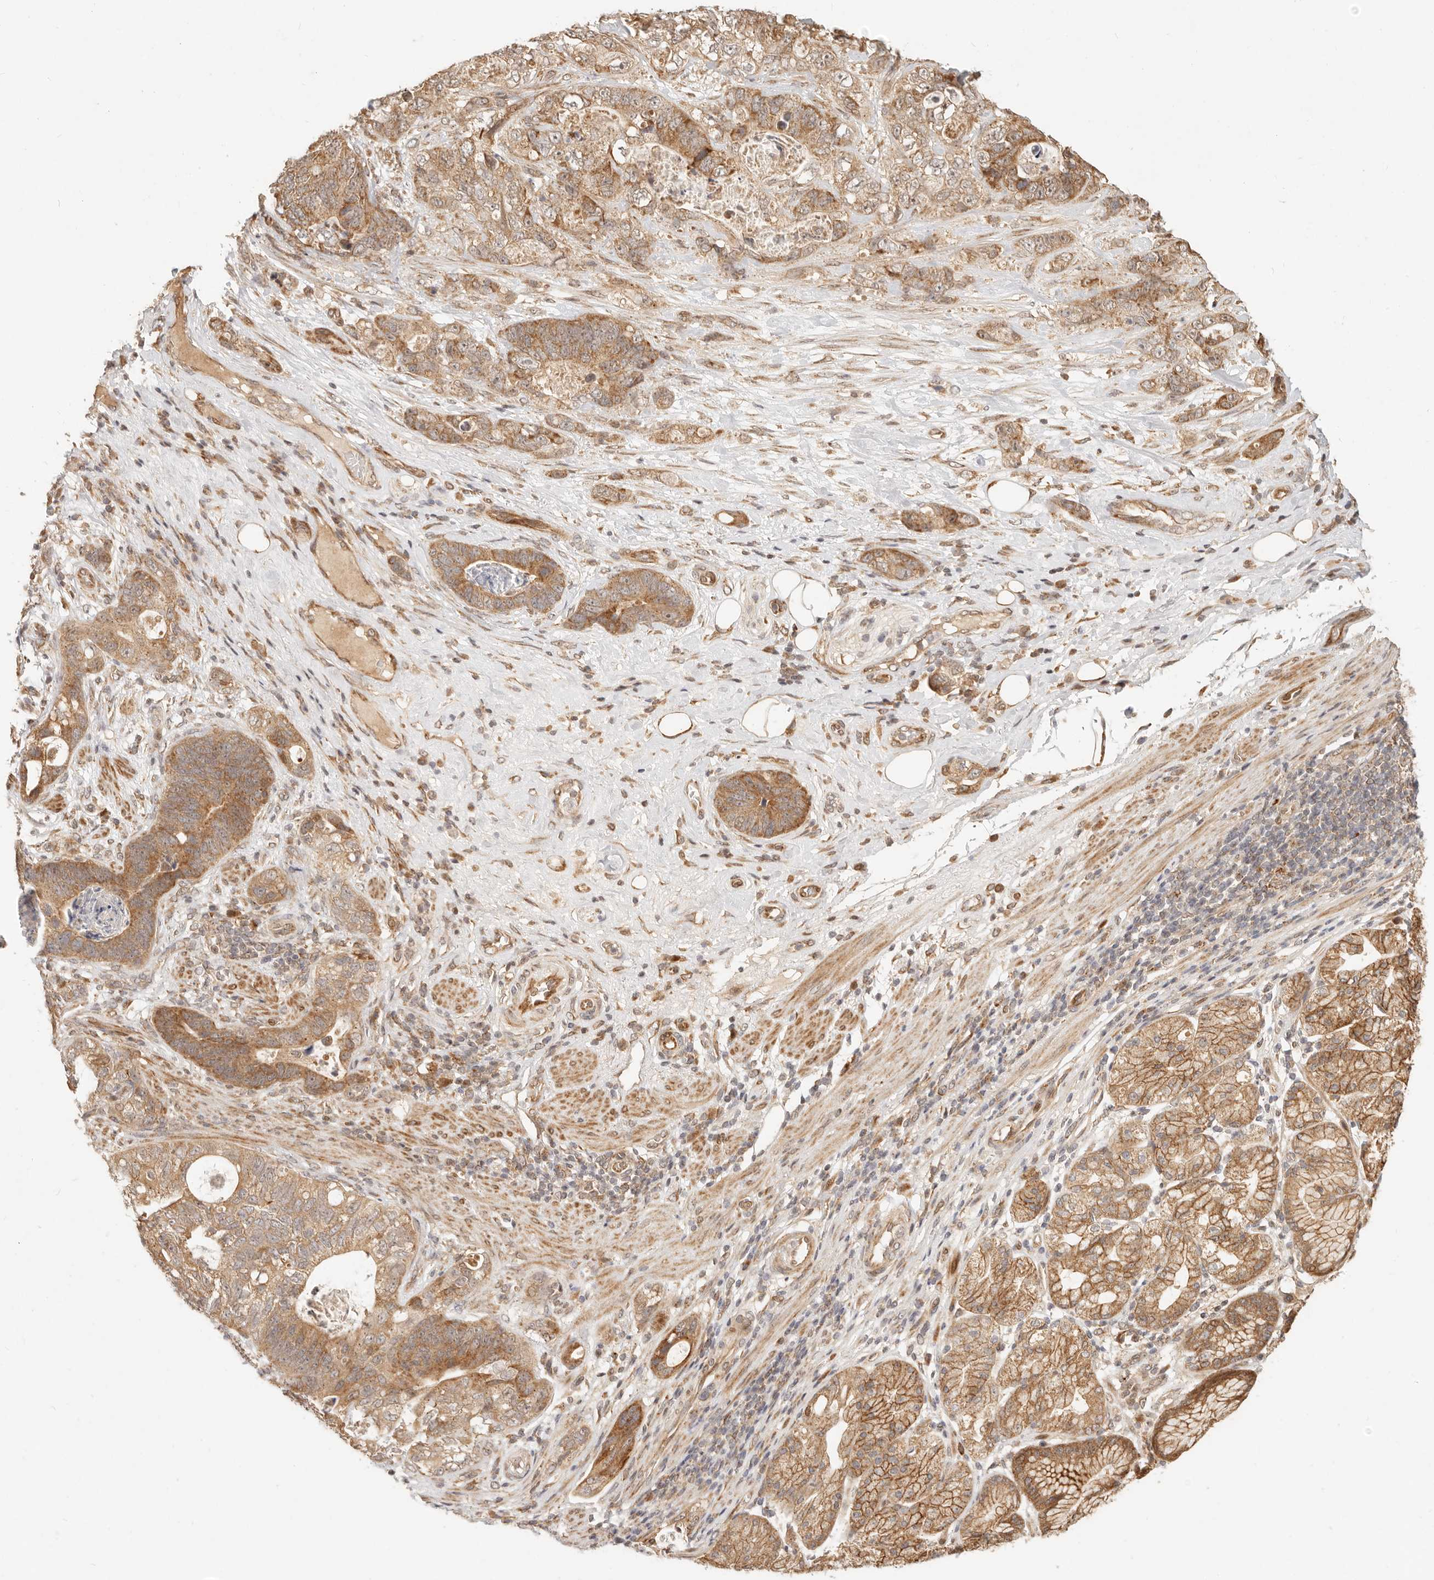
{"staining": {"intensity": "moderate", "quantity": ">75%", "location": "cytoplasmic/membranous"}, "tissue": "stomach cancer", "cell_type": "Tumor cells", "image_type": "cancer", "snomed": [{"axis": "morphology", "description": "Normal tissue, NOS"}, {"axis": "morphology", "description": "Adenocarcinoma, NOS"}, {"axis": "topography", "description": "Stomach"}], "caption": "Protein staining of stomach adenocarcinoma tissue reveals moderate cytoplasmic/membranous expression in approximately >75% of tumor cells.", "gene": "TIMM17A", "patient": {"sex": "female", "age": 89}}